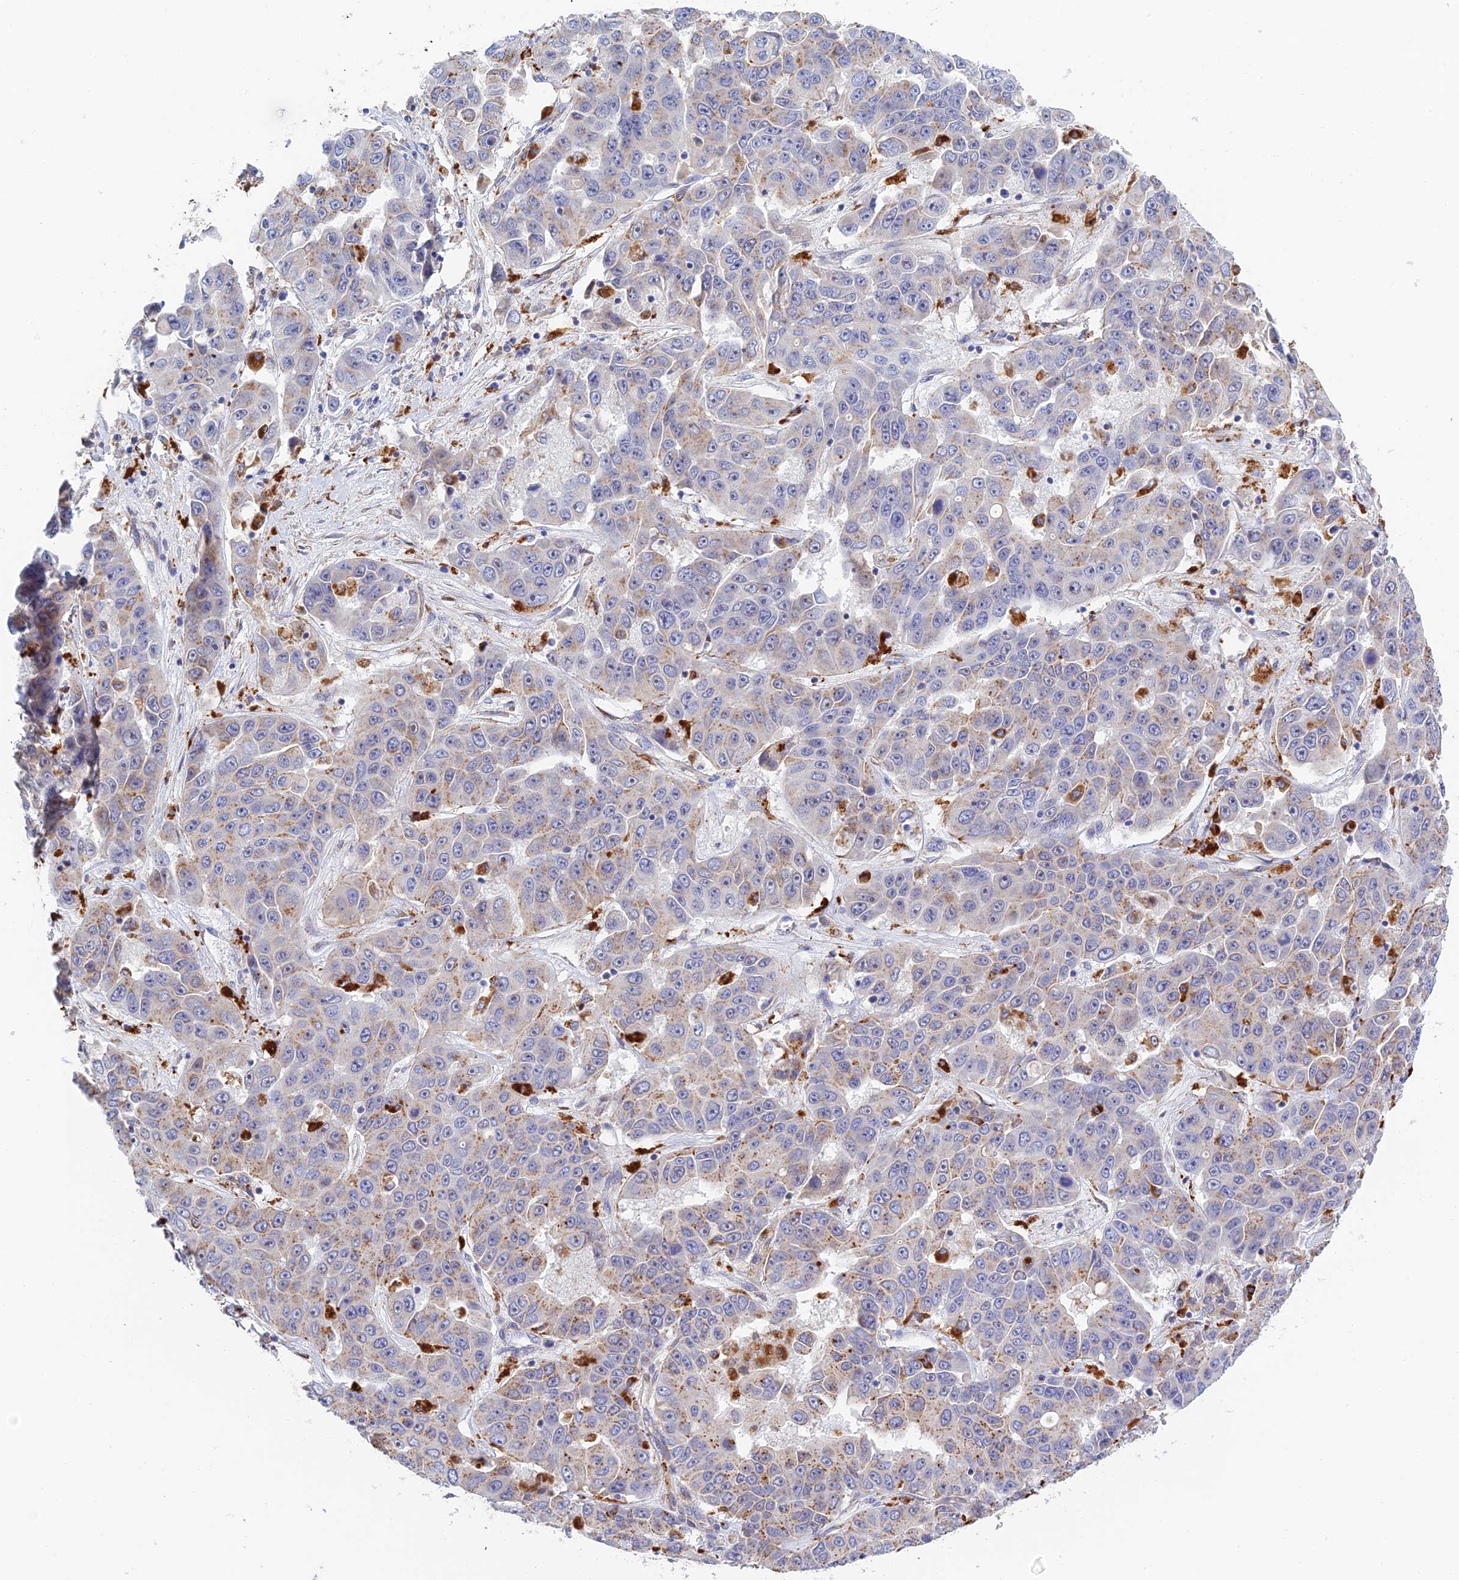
{"staining": {"intensity": "weak", "quantity": "<25%", "location": "cytoplasmic/membranous"}, "tissue": "liver cancer", "cell_type": "Tumor cells", "image_type": "cancer", "snomed": [{"axis": "morphology", "description": "Cholangiocarcinoma"}, {"axis": "topography", "description": "Liver"}], "caption": "DAB (3,3'-diaminobenzidine) immunohistochemical staining of liver cancer reveals no significant staining in tumor cells. (DAB immunohistochemistry (IHC) visualized using brightfield microscopy, high magnification).", "gene": "RPGRIP1L", "patient": {"sex": "female", "age": 52}}